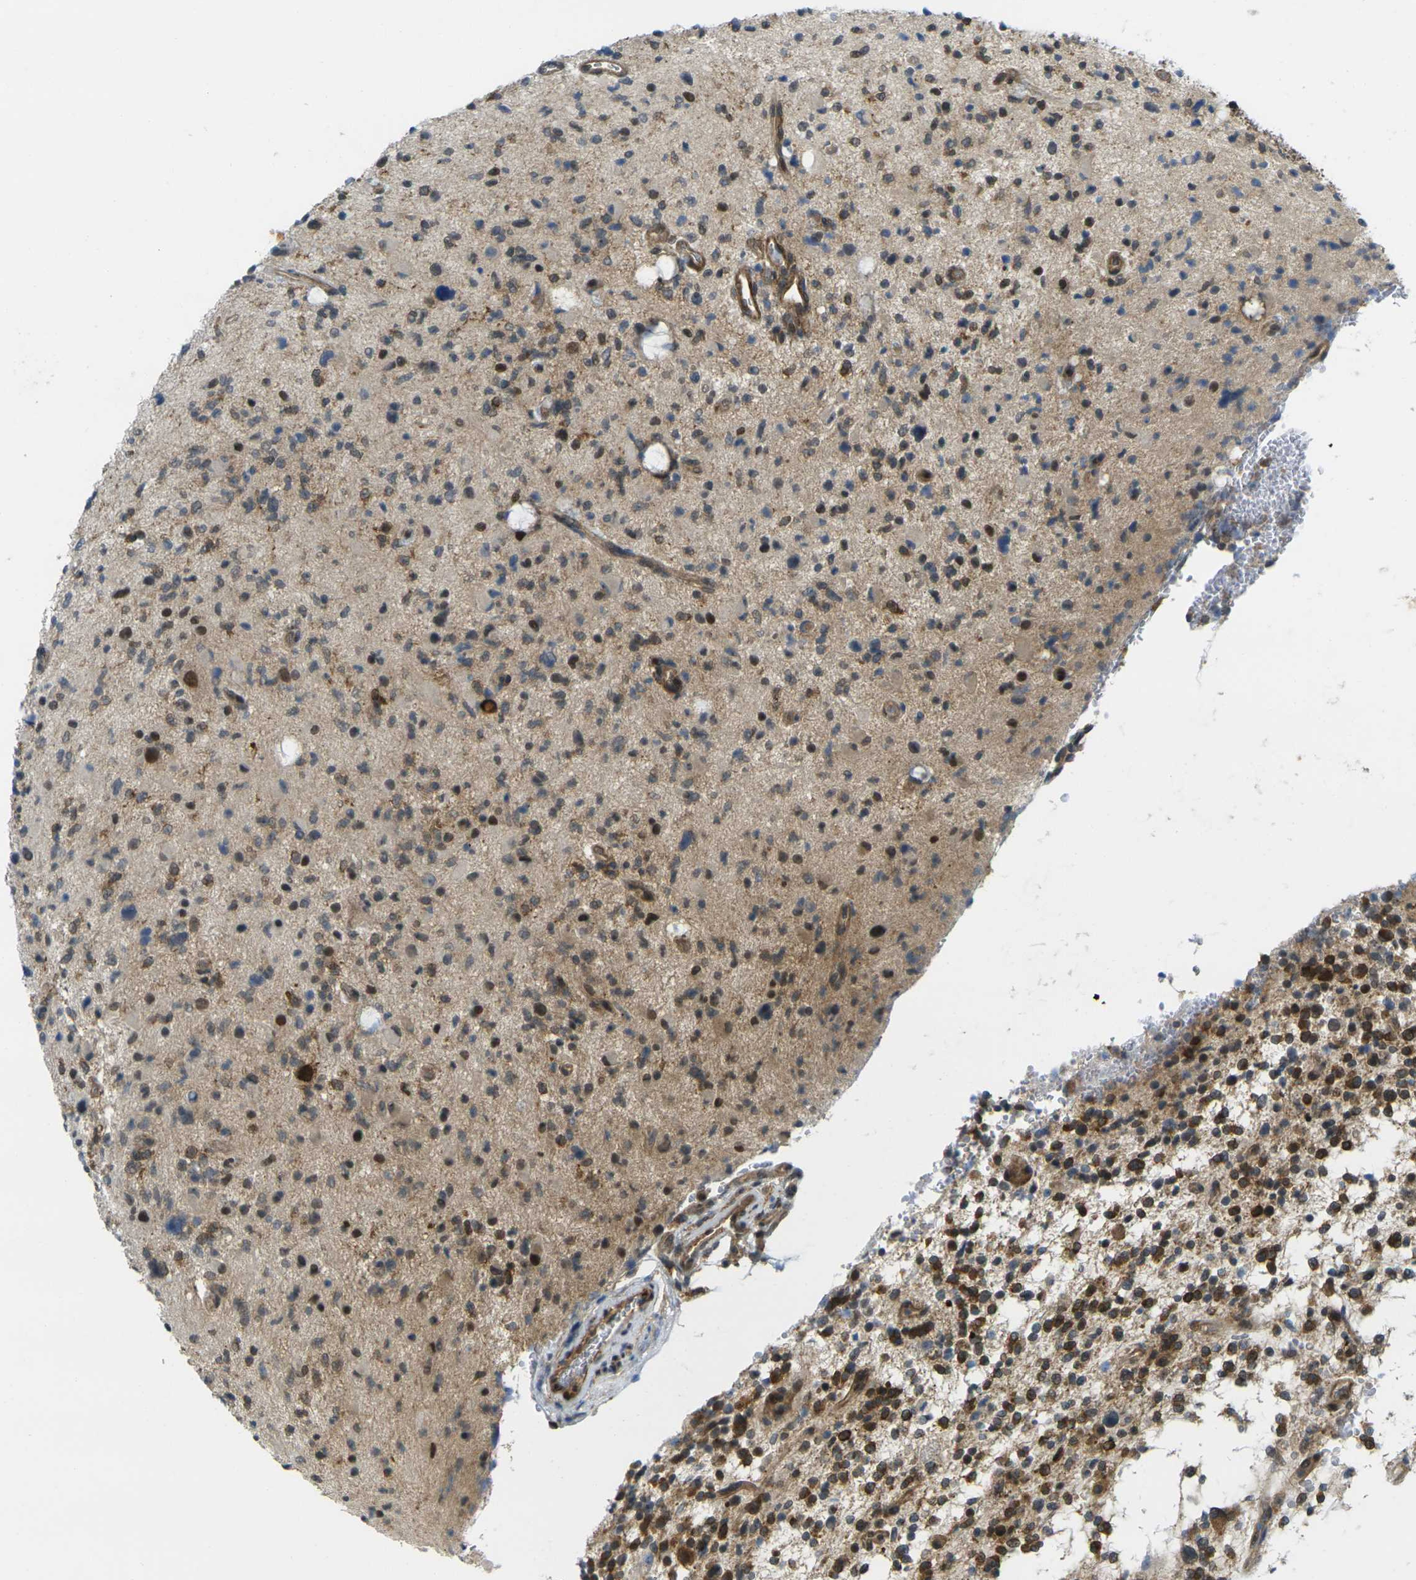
{"staining": {"intensity": "strong", "quantity": "25%-75%", "location": "cytoplasmic/membranous,nuclear"}, "tissue": "glioma", "cell_type": "Tumor cells", "image_type": "cancer", "snomed": [{"axis": "morphology", "description": "Glioma, malignant, High grade"}, {"axis": "topography", "description": "Brain"}], "caption": "An immunohistochemistry photomicrograph of tumor tissue is shown. Protein staining in brown shows strong cytoplasmic/membranous and nuclear positivity in glioma within tumor cells.", "gene": "KCTD10", "patient": {"sex": "male", "age": 48}}